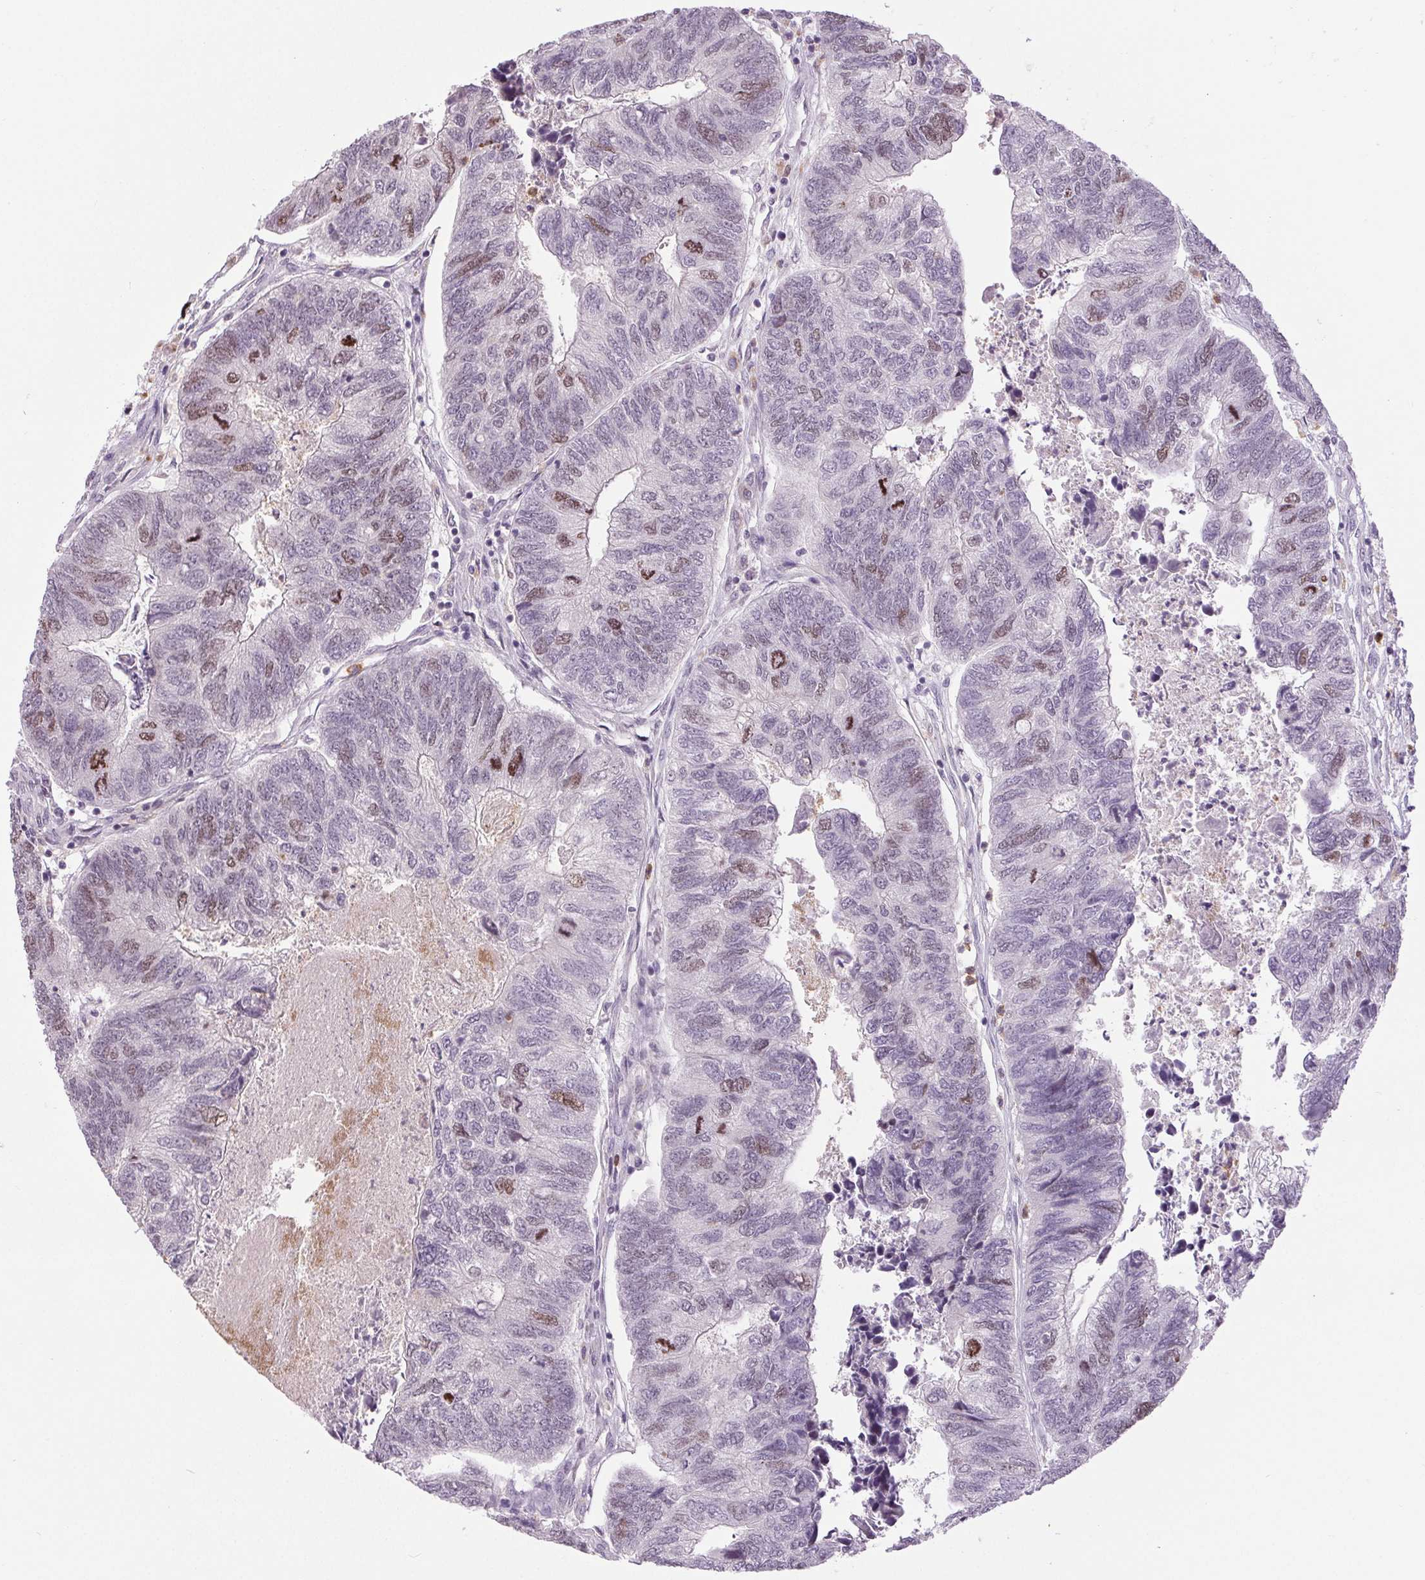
{"staining": {"intensity": "moderate", "quantity": "<25%", "location": "nuclear"}, "tissue": "colorectal cancer", "cell_type": "Tumor cells", "image_type": "cancer", "snomed": [{"axis": "morphology", "description": "Adenocarcinoma, NOS"}, {"axis": "topography", "description": "Colon"}], "caption": "The image demonstrates immunohistochemical staining of adenocarcinoma (colorectal). There is moderate nuclear staining is present in approximately <25% of tumor cells. (IHC, brightfield microscopy, high magnification).", "gene": "SMIM6", "patient": {"sex": "female", "age": 67}}